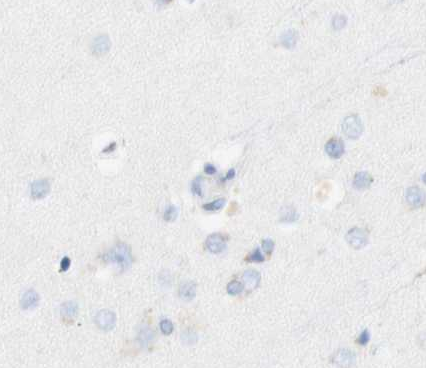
{"staining": {"intensity": "negative", "quantity": "none", "location": "none"}, "tissue": "cerebral cortex", "cell_type": "Endothelial cells", "image_type": "normal", "snomed": [{"axis": "morphology", "description": "Normal tissue, NOS"}, {"axis": "topography", "description": "Cerebral cortex"}], "caption": "Cerebral cortex stained for a protein using immunohistochemistry (IHC) reveals no expression endothelial cells.", "gene": "MANEA", "patient": {"sex": "male", "age": 62}}